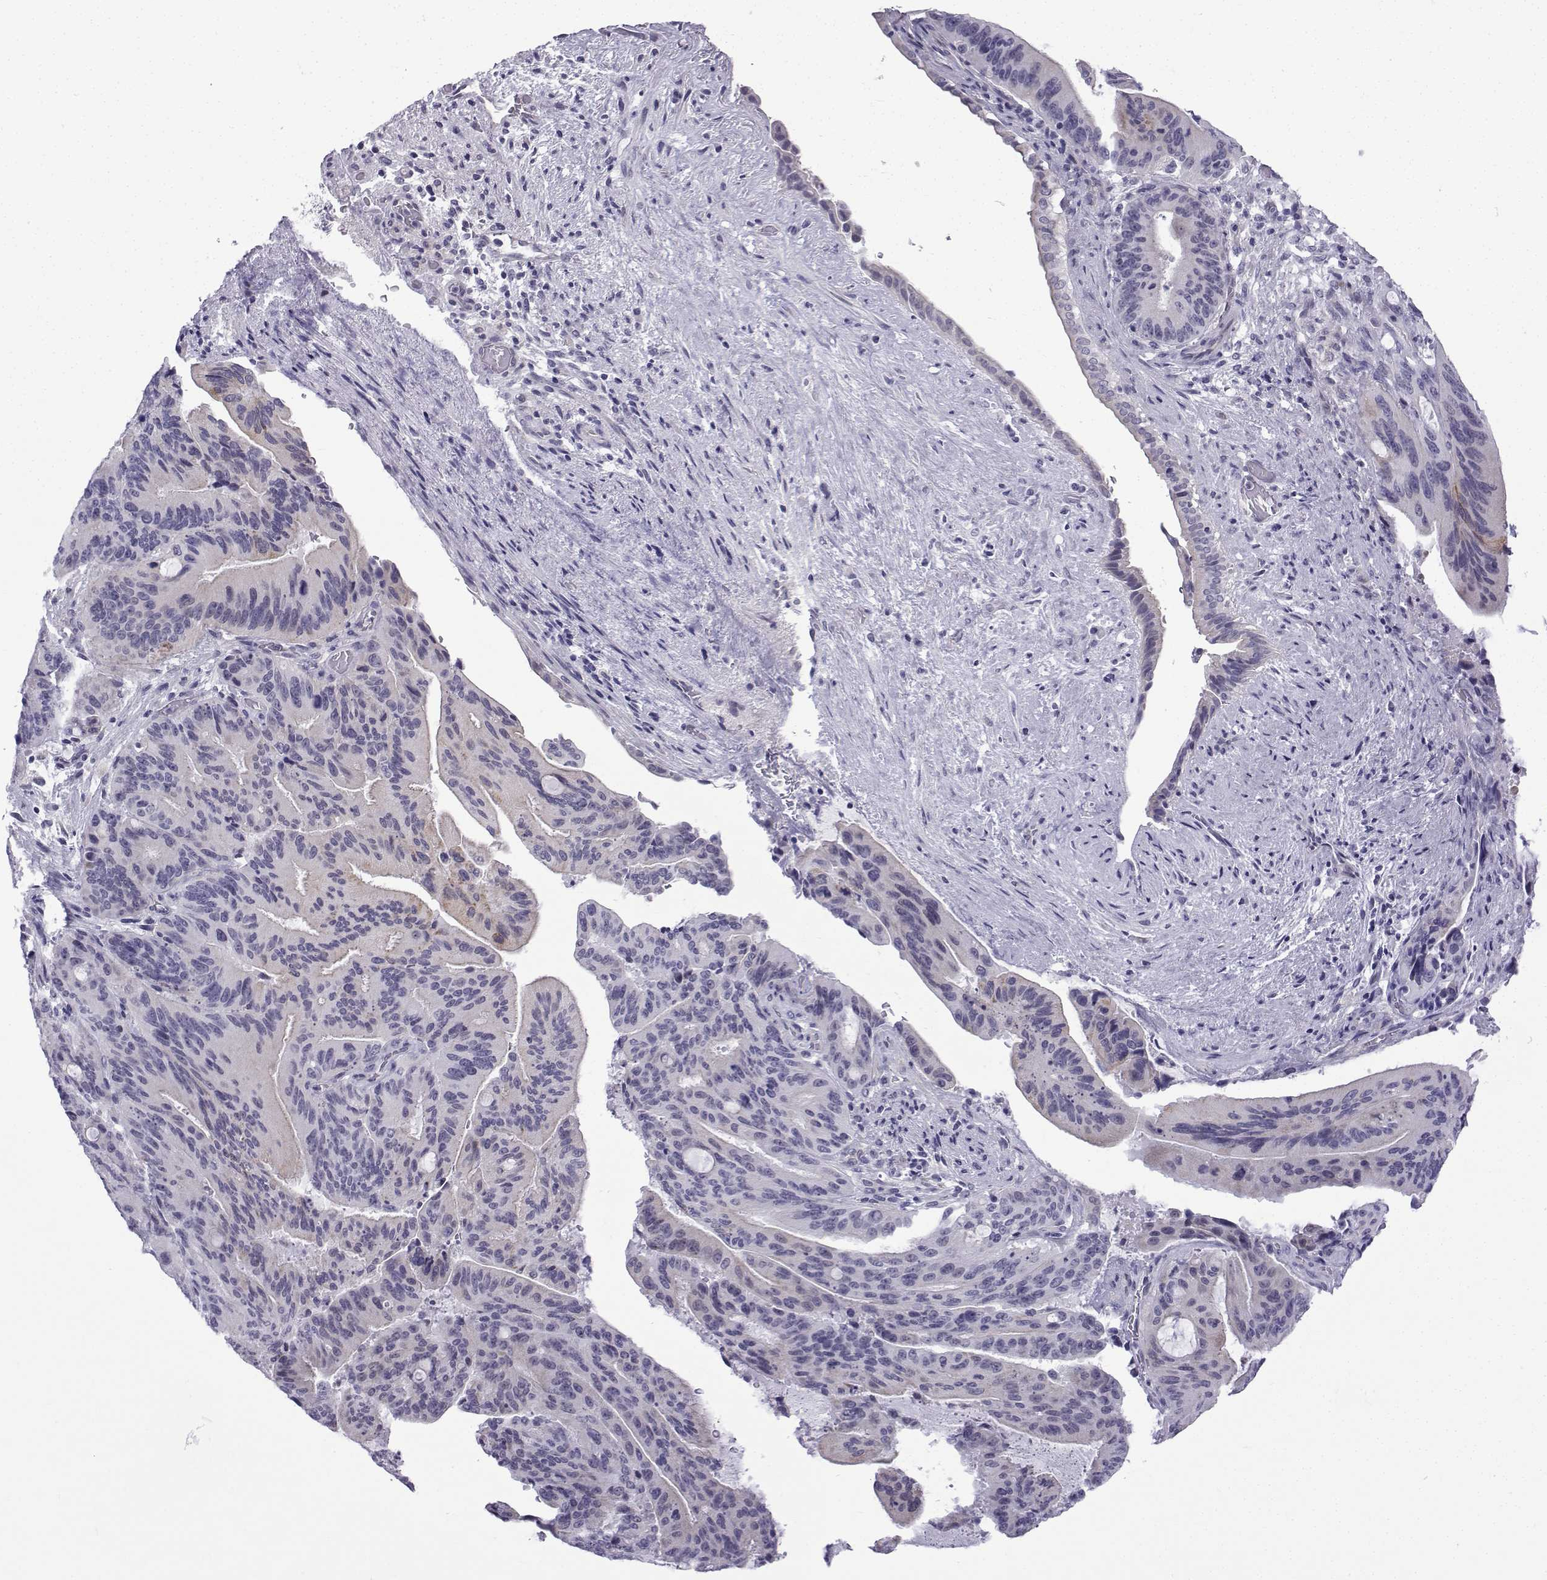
{"staining": {"intensity": "negative", "quantity": "none", "location": "none"}, "tissue": "liver cancer", "cell_type": "Tumor cells", "image_type": "cancer", "snomed": [{"axis": "morphology", "description": "Cholangiocarcinoma"}, {"axis": "topography", "description": "Liver"}], "caption": "The histopathology image exhibits no staining of tumor cells in liver cholangiocarcinoma.", "gene": "CFAP53", "patient": {"sex": "female", "age": 73}}